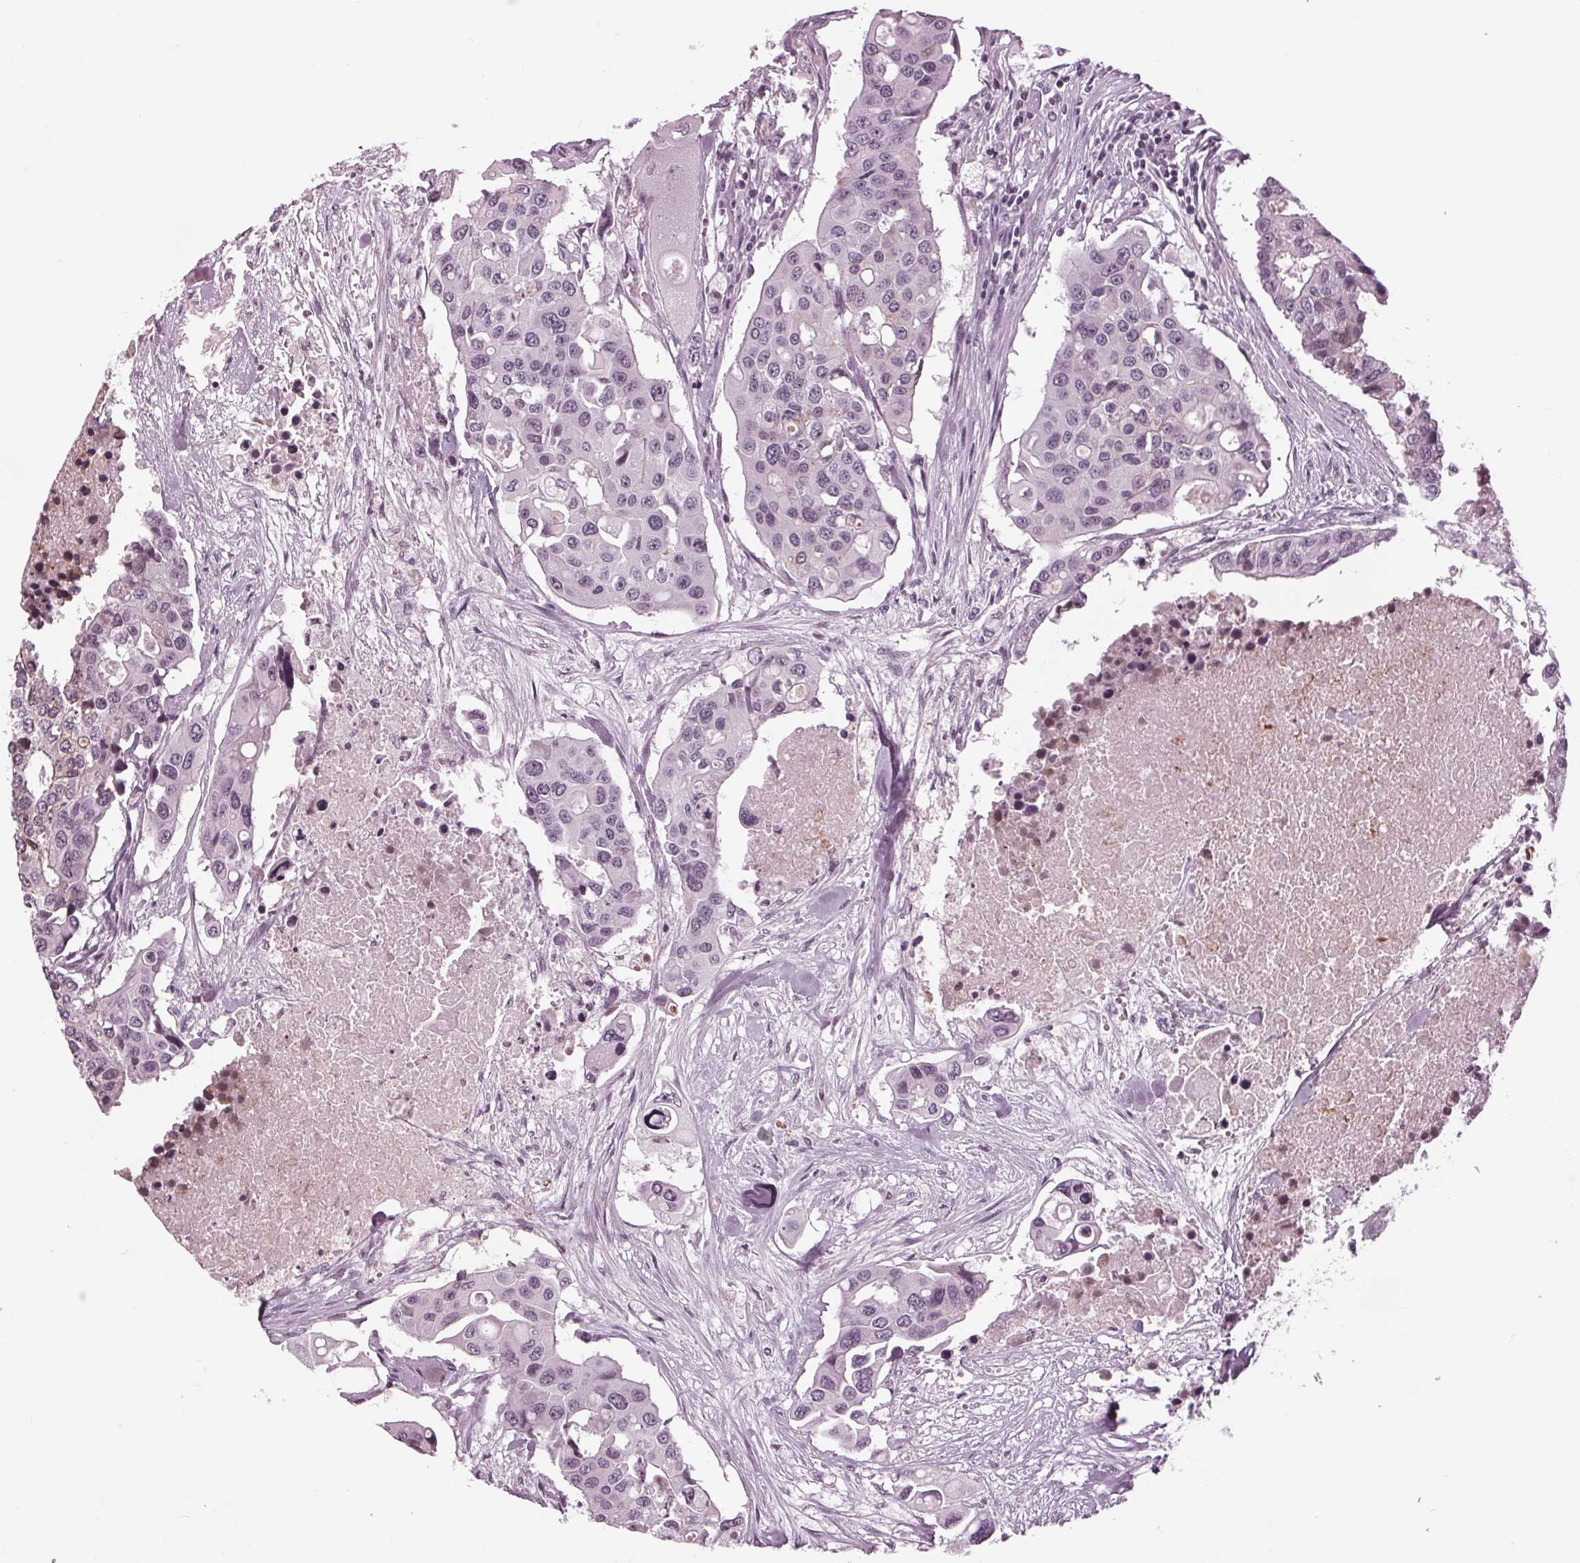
{"staining": {"intensity": "negative", "quantity": "none", "location": "none"}, "tissue": "colorectal cancer", "cell_type": "Tumor cells", "image_type": "cancer", "snomed": [{"axis": "morphology", "description": "Adenocarcinoma, NOS"}, {"axis": "topography", "description": "Colon"}], "caption": "There is no significant expression in tumor cells of colorectal cancer. (Brightfield microscopy of DAB (3,3'-diaminobenzidine) immunohistochemistry at high magnification).", "gene": "SLC9A4", "patient": {"sex": "male", "age": 77}}